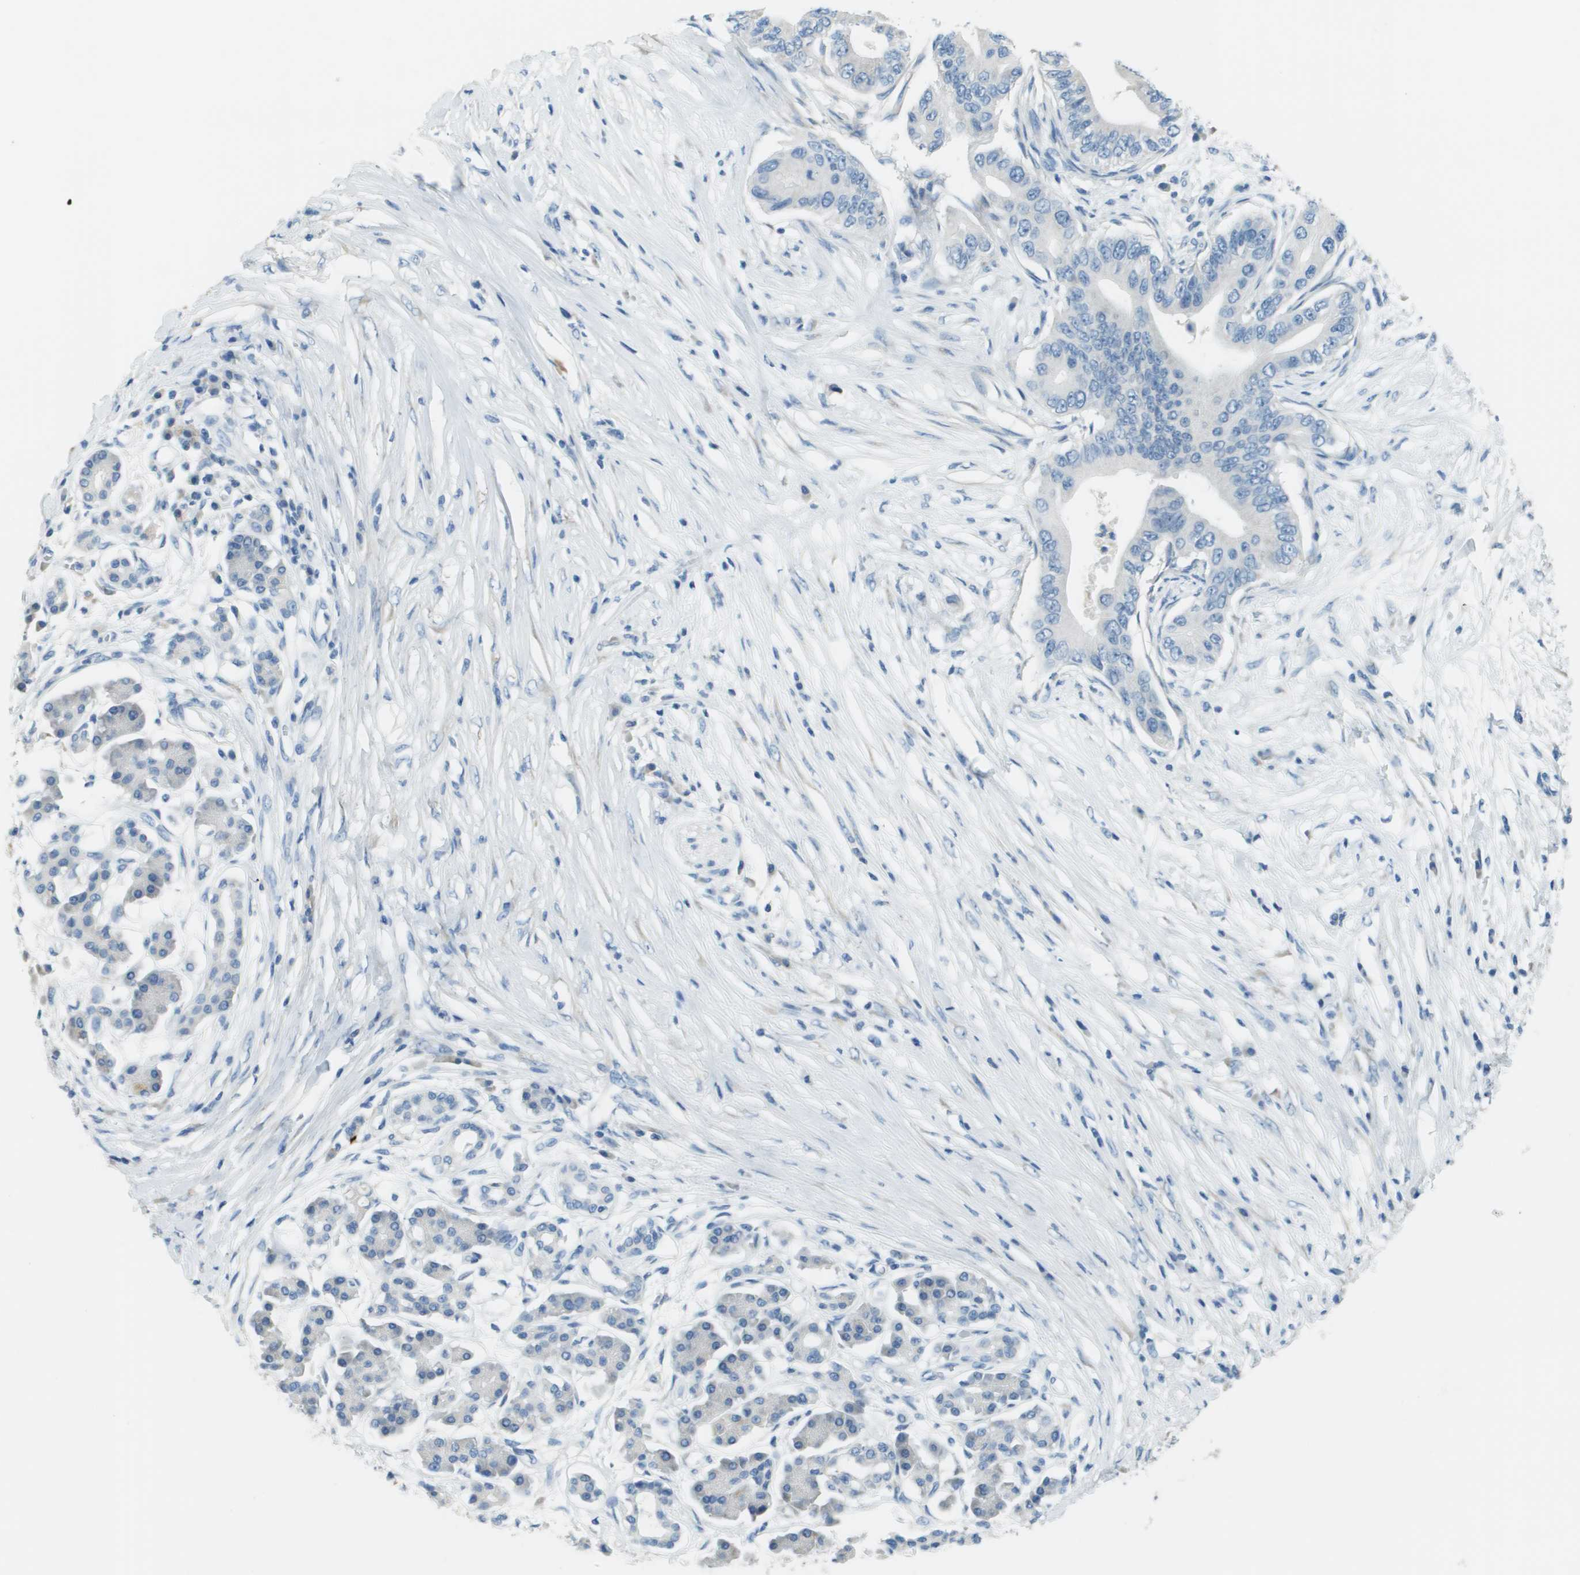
{"staining": {"intensity": "negative", "quantity": "none", "location": "none"}, "tissue": "pancreatic cancer", "cell_type": "Tumor cells", "image_type": "cancer", "snomed": [{"axis": "morphology", "description": "Adenocarcinoma, NOS"}, {"axis": "topography", "description": "Pancreas"}], "caption": "IHC of pancreatic adenocarcinoma exhibits no staining in tumor cells. The staining was performed using DAB to visualize the protein expression in brown, while the nuclei were stained in blue with hematoxylin (Magnification: 20x).", "gene": "PTGDR2", "patient": {"sex": "male", "age": 77}}